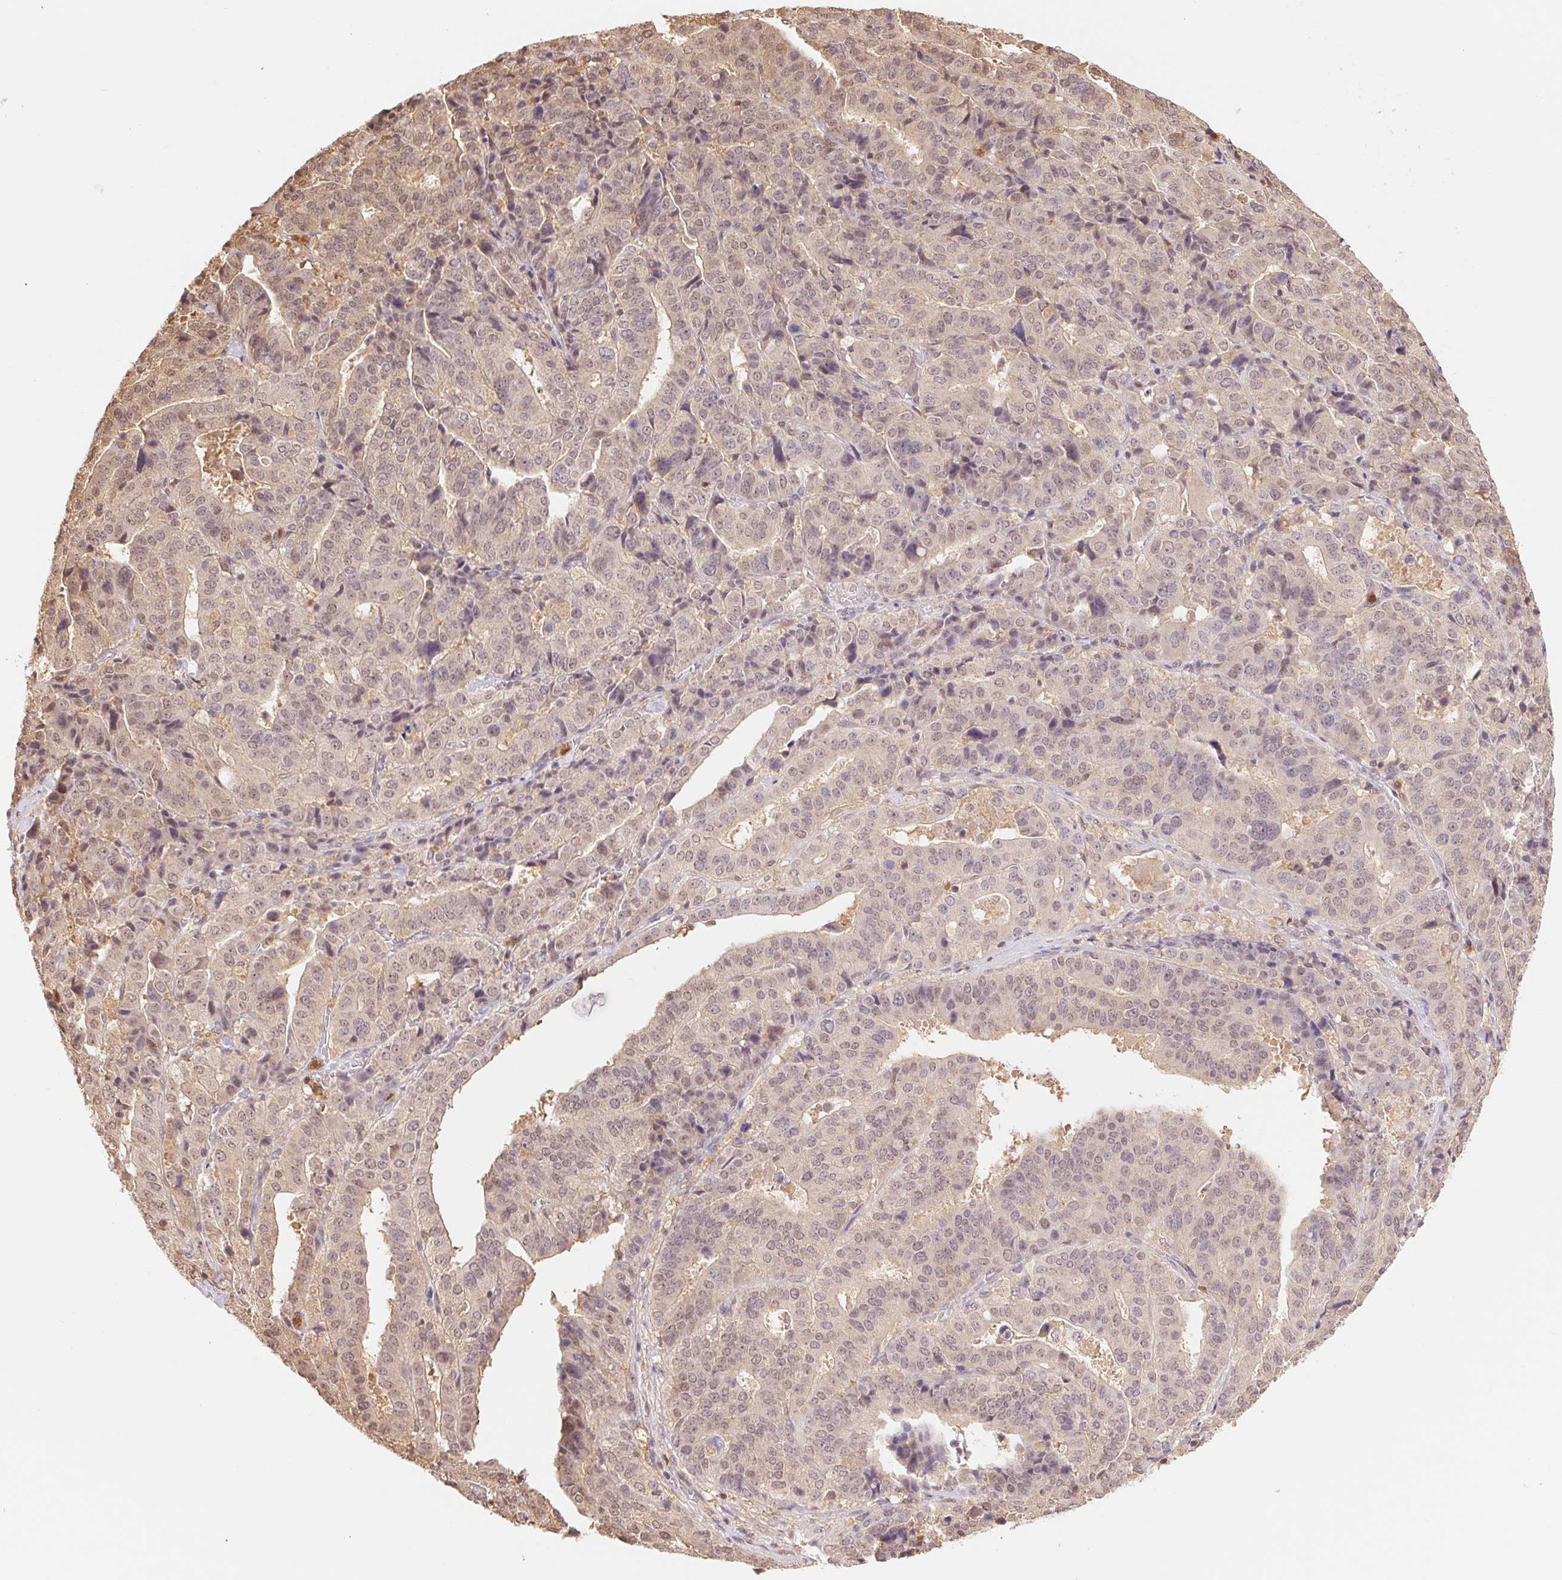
{"staining": {"intensity": "weak", "quantity": "<25%", "location": "cytoplasmic/membranous,nuclear"}, "tissue": "stomach cancer", "cell_type": "Tumor cells", "image_type": "cancer", "snomed": [{"axis": "morphology", "description": "Adenocarcinoma, NOS"}, {"axis": "topography", "description": "Stomach"}], "caption": "Immunohistochemical staining of stomach cancer shows no significant positivity in tumor cells. Nuclei are stained in blue.", "gene": "CDC123", "patient": {"sex": "male", "age": 48}}